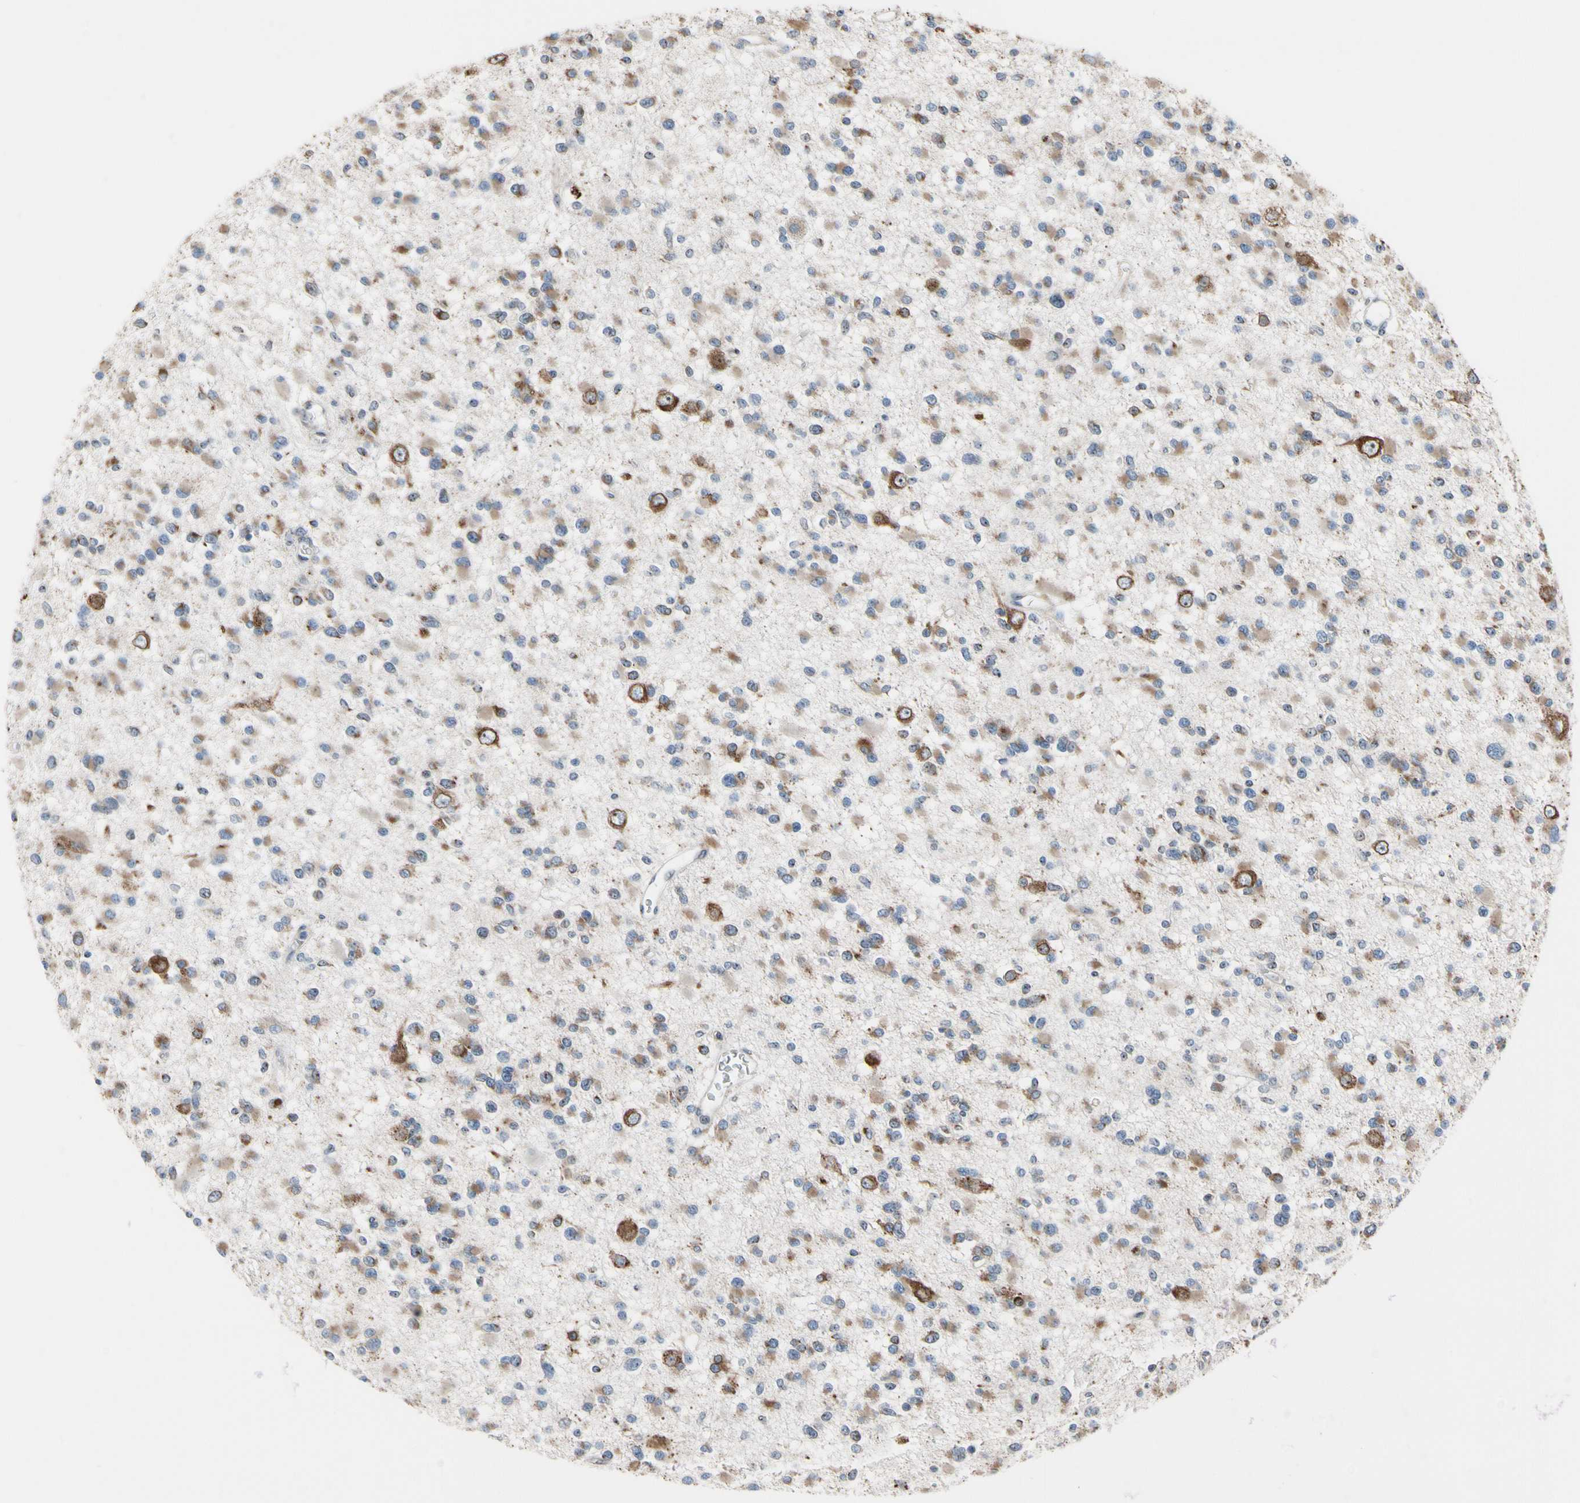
{"staining": {"intensity": "weak", "quantity": ">75%", "location": "cytoplasmic/membranous"}, "tissue": "glioma", "cell_type": "Tumor cells", "image_type": "cancer", "snomed": [{"axis": "morphology", "description": "Glioma, malignant, Low grade"}, {"axis": "topography", "description": "Brain"}], "caption": "Glioma tissue exhibits weak cytoplasmic/membranous expression in approximately >75% of tumor cells, visualized by immunohistochemistry. (Stains: DAB (3,3'-diaminobenzidine) in brown, nuclei in blue, Microscopy: brightfield microscopy at high magnification).", "gene": "TMED7", "patient": {"sex": "female", "age": 22}}